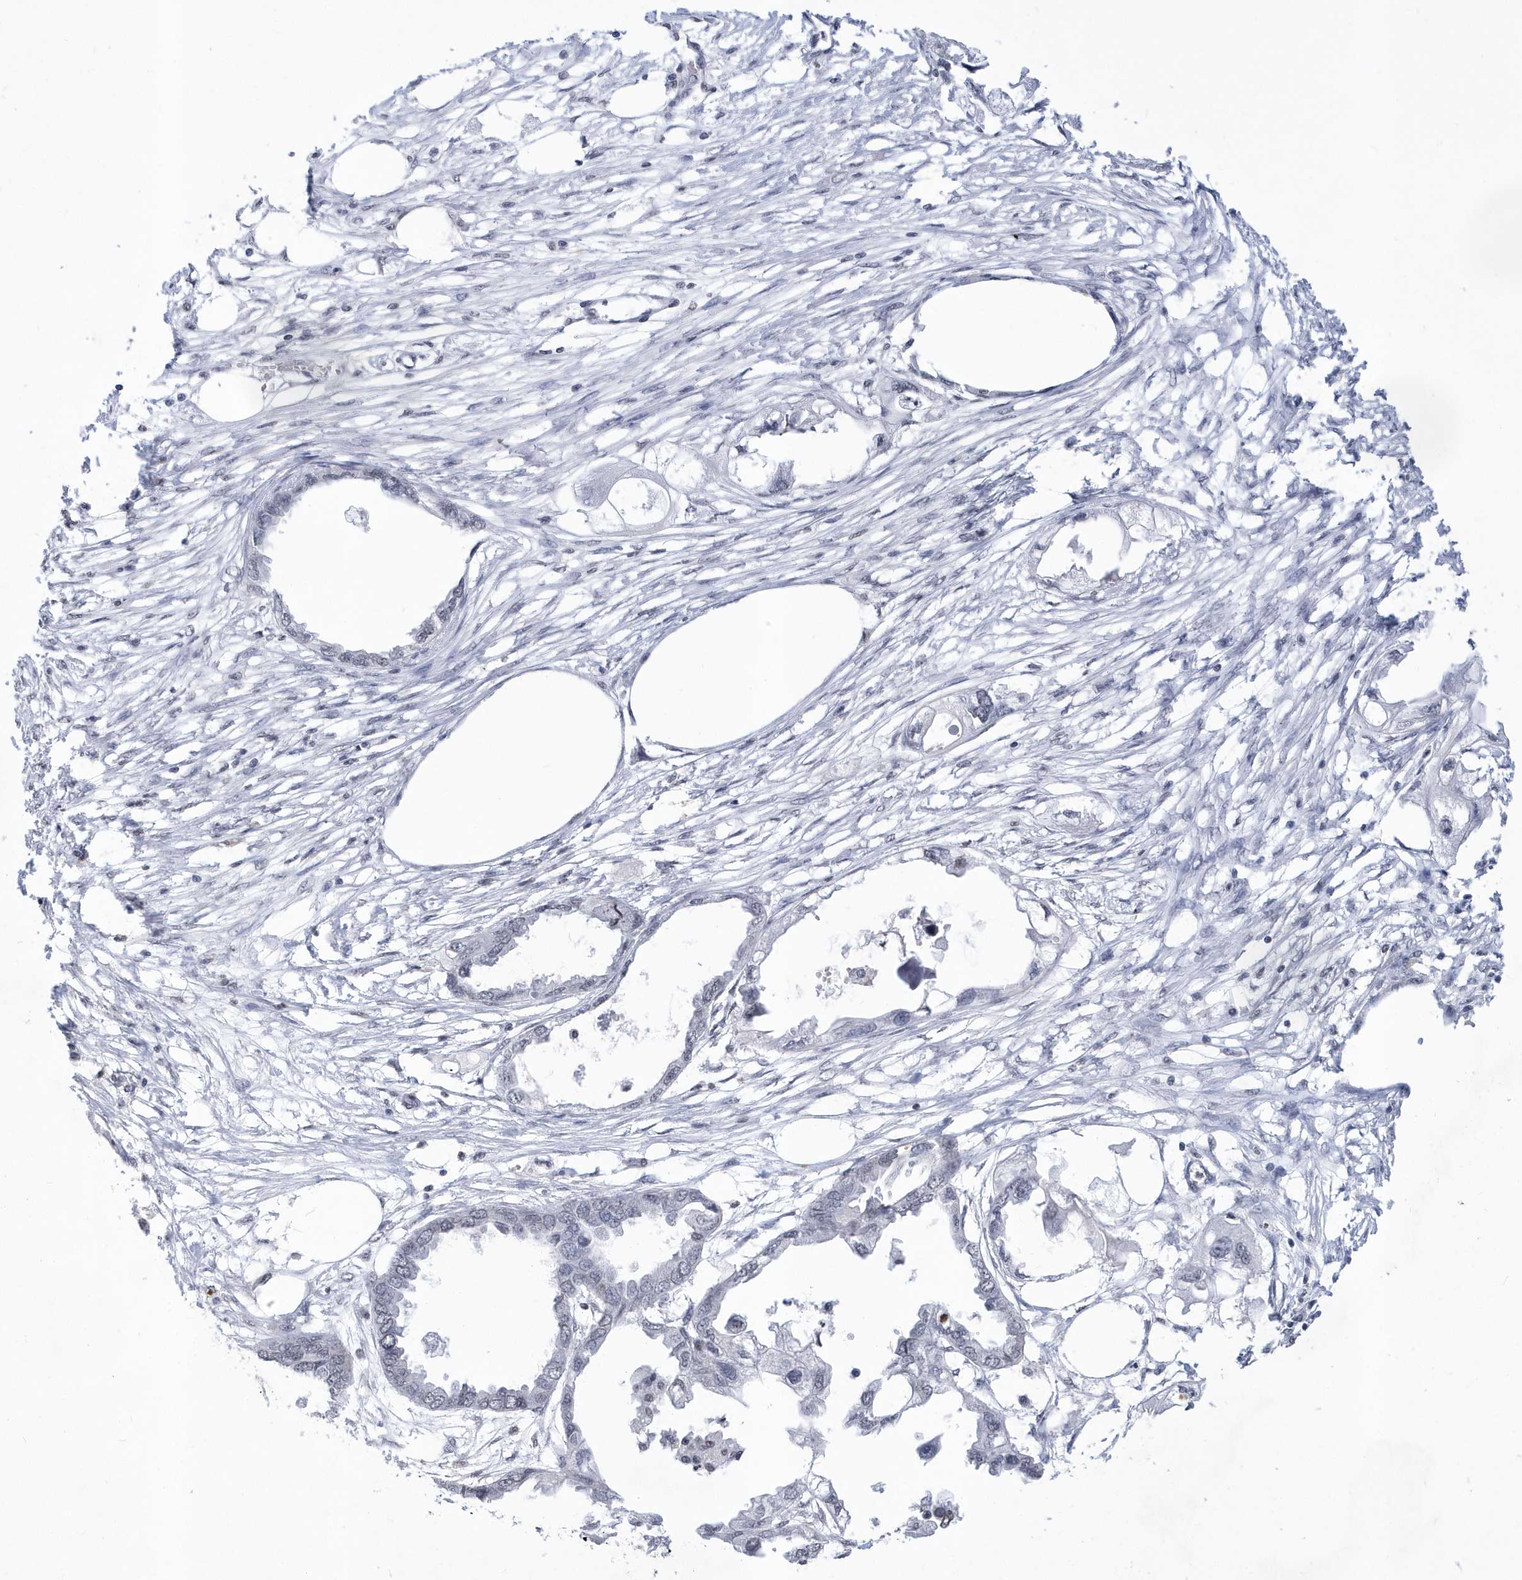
{"staining": {"intensity": "negative", "quantity": "none", "location": "none"}, "tissue": "endometrial cancer", "cell_type": "Tumor cells", "image_type": "cancer", "snomed": [{"axis": "morphology", "description": "Adenocarcinoma, NOS"}, {"axis": "morphology", "description": "Adenocarcinoma, metastatic, NOS"}, {"axis": "topography", "description": "Adipose tissue"}, {"axis": "topography", "description": "Endometrium"}], "caption": "Histopathology image shows no significant protein staining in tumor cells of endometrial cancer (metastatic adenocarcinoma). (DAB (3,3'-diaminobenzidine) immunohistochemistry with hematoxylin counter stain).", "gene": "VWA5B2", "patient": {"sex": "female", "age": 67}}